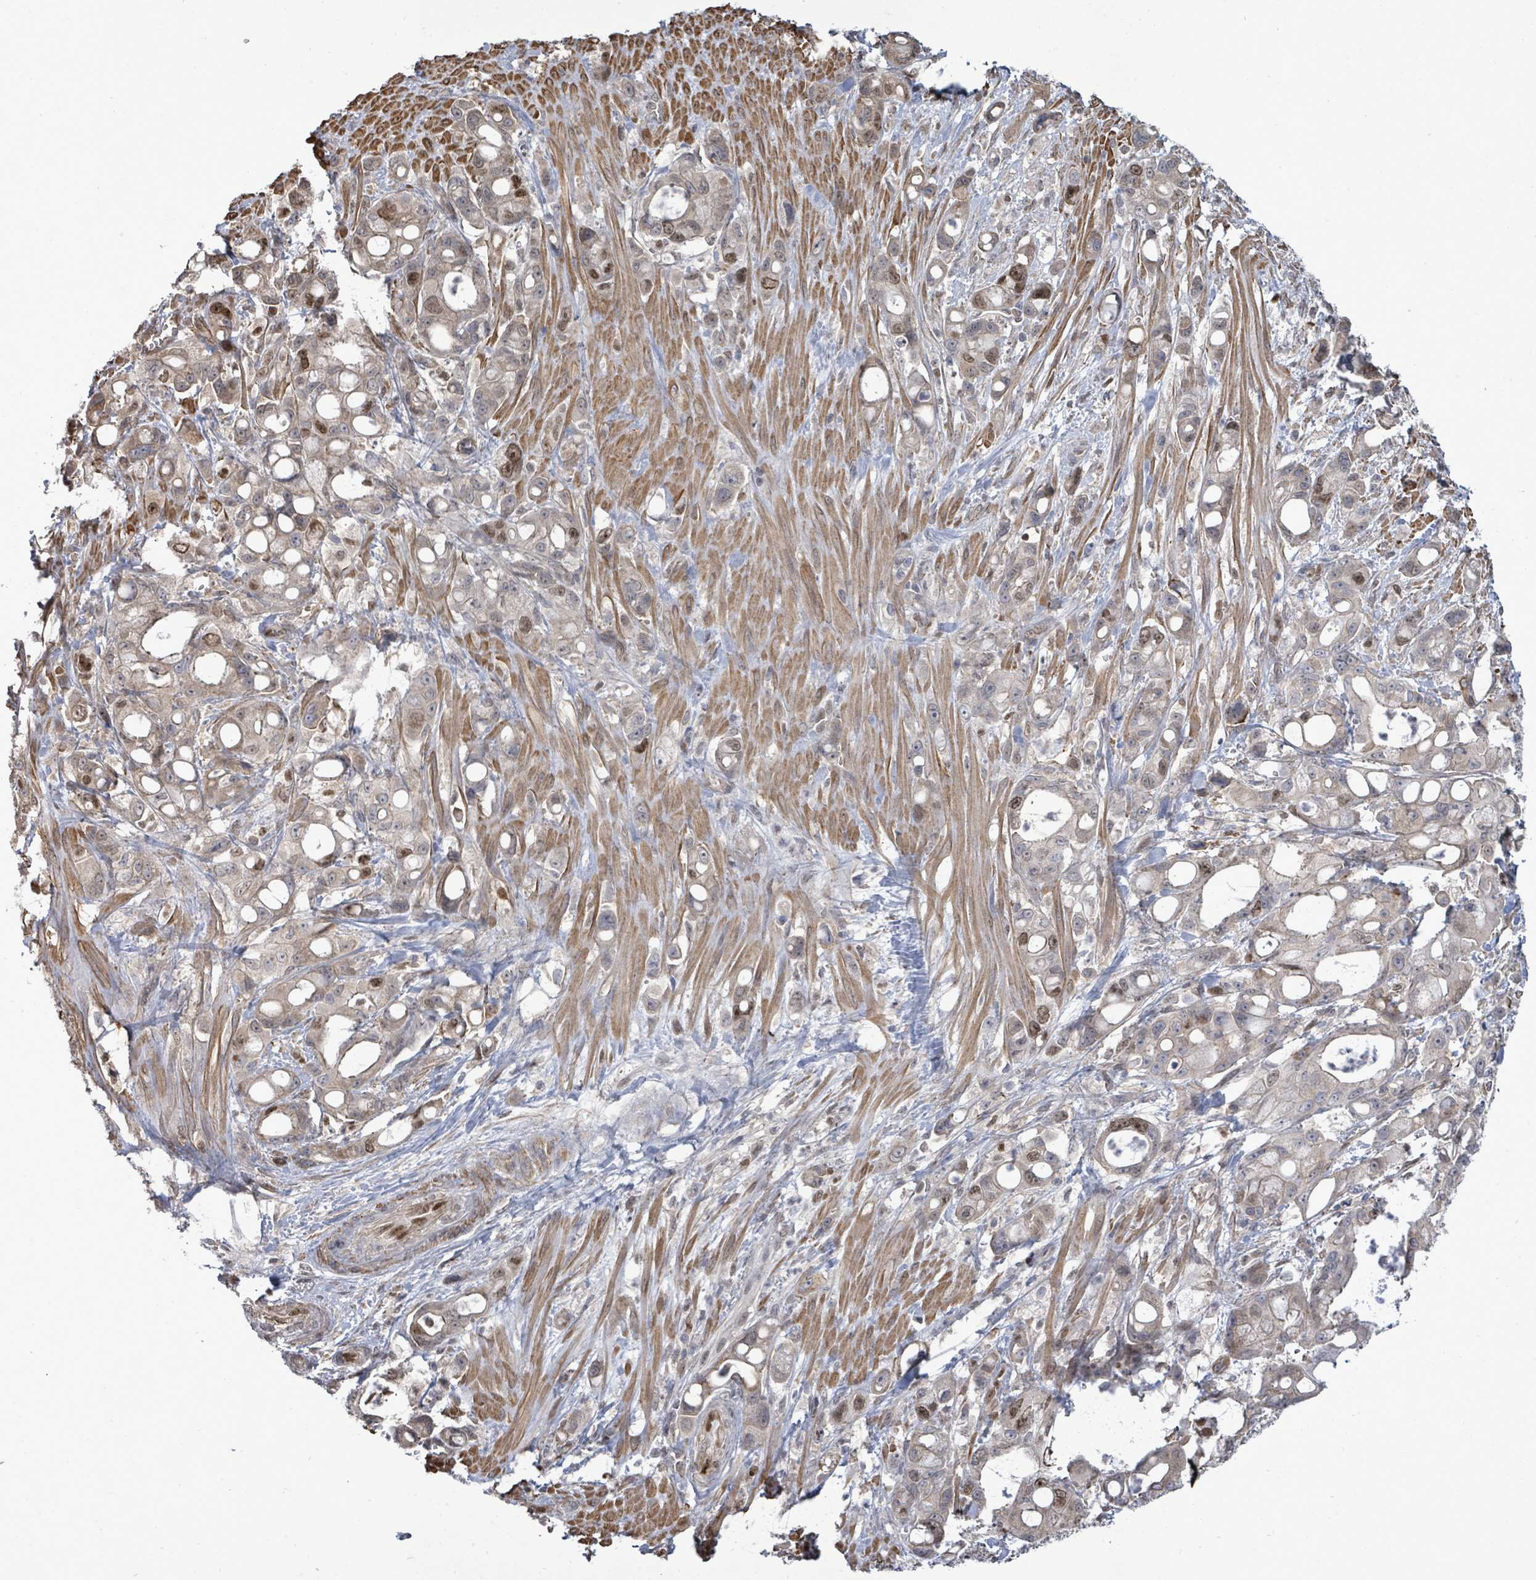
{"staining": {"intensity": "moderate", "quantity": "<25%", "location": "nuclear"}, "tissue": "pancreatic cancer", "cell_type": "Tumor cells", "image_type": "cancer", "snomed": [{"axis": "morphology", "description": "Adenocarcinoma, NOS"}, {"axis": "topography", "description": "Pancreas"}], "caption": "An immunohistochemistry (IHC) image of neoplastic tissue is shown. Protein staining in brown labels moderate nuclear positivity in pancreatic cancer (adenocarcinoma) within tumor cells.", "gene": "PAPSS1", "patient": {"sex": "male", "age": 68}}